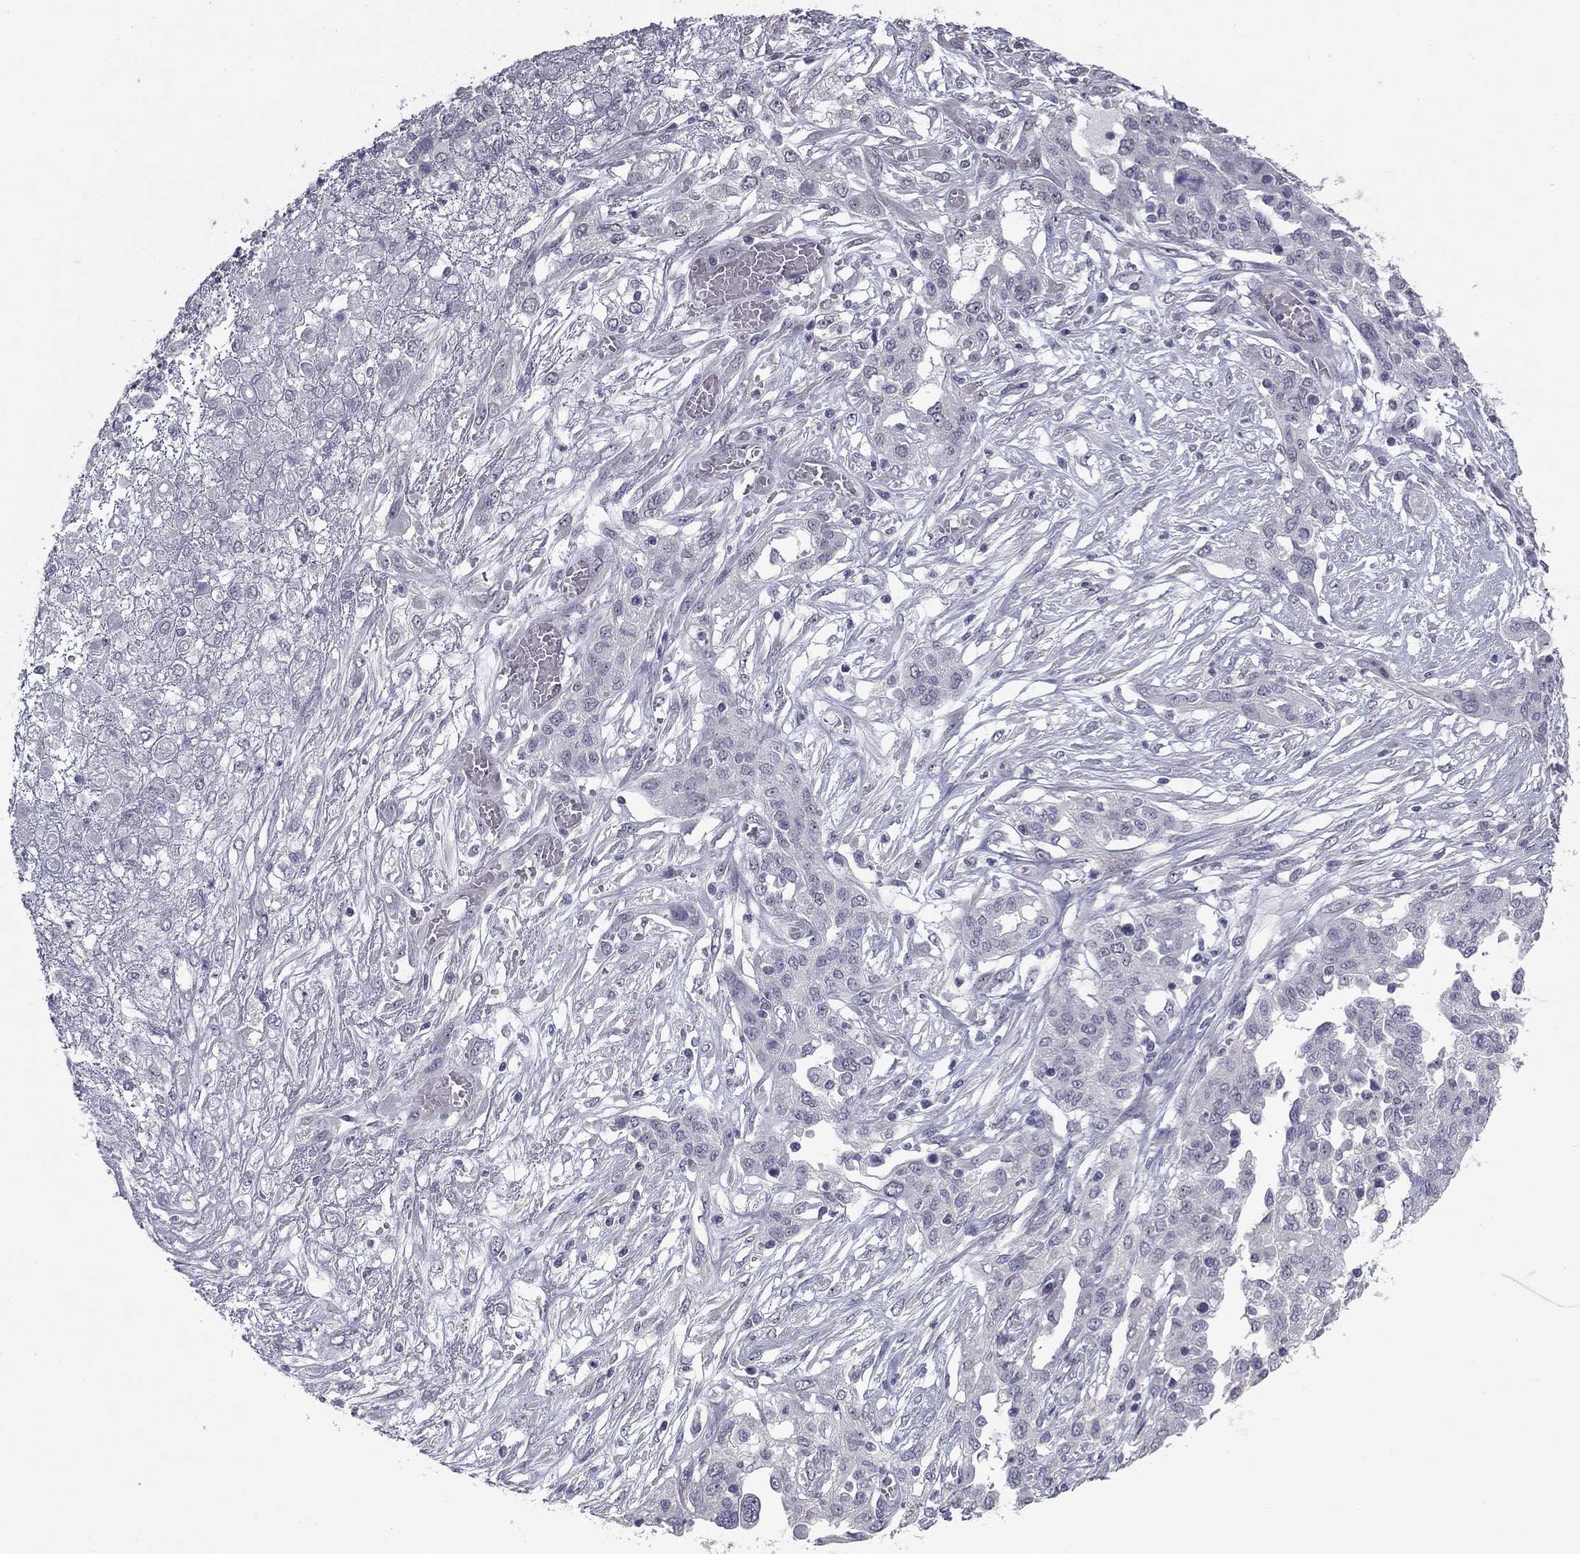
{"staining": {"intensity": "negative", "quantity": "none", "location": "none"}, "tissue": "ovarian cancer", "cell_type": "Tumor cells", "image_type": "cancer", "snomed": [{"axis": "morphology", "description": "Cystadenocarcinoma, serous, NOS"}, {"axis": "topography", "description": "Ovary"}], "caption": "An image of ovarian cancer (serous cystadenocarcinoma) stained for a protein demonstrates no brown staining in tumor cells.", "gene": "PRRT2", "patient": {"sex": "female", "age": 67}}